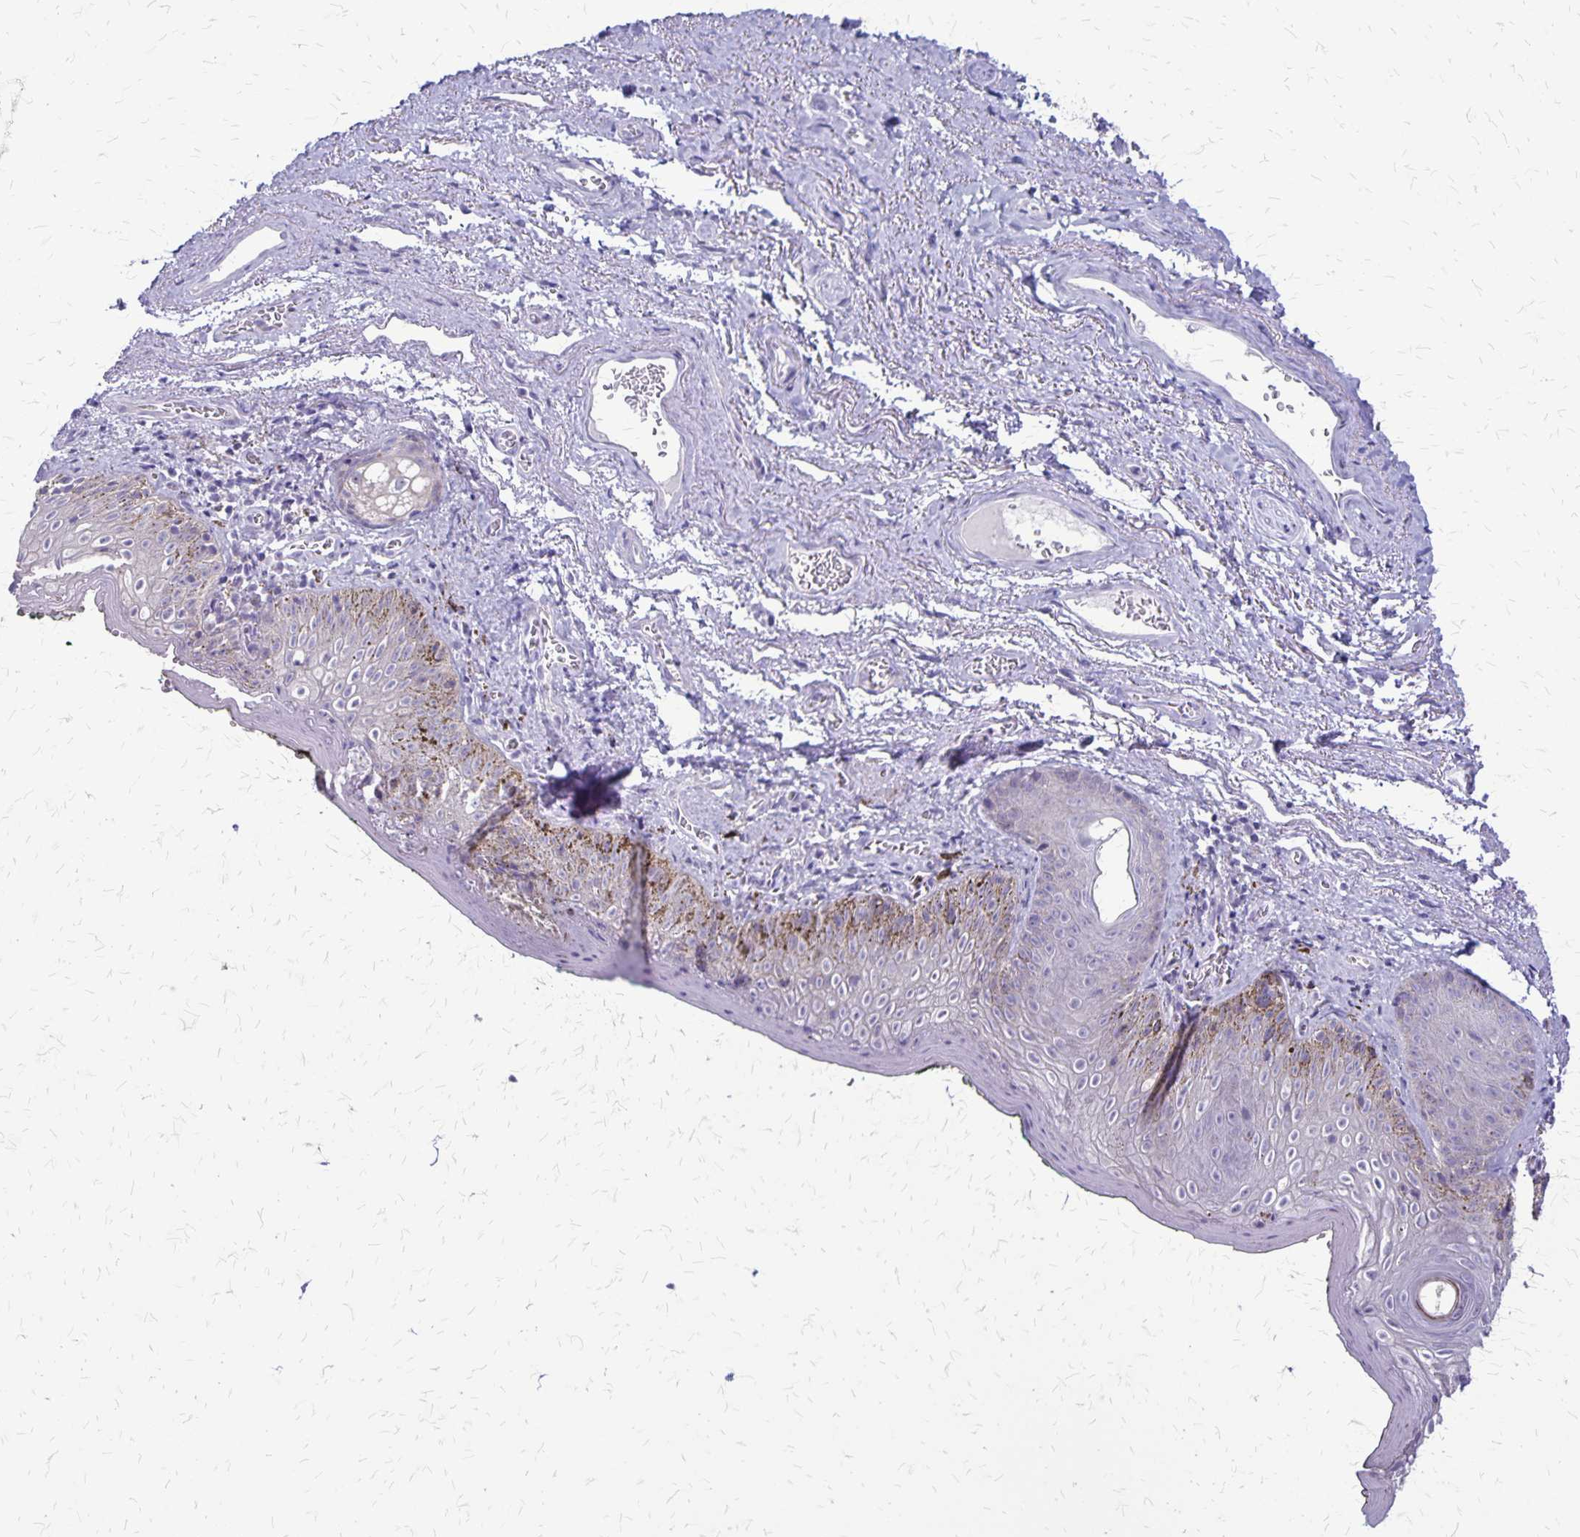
{"staining": {"intensity": "negative", "quantity": "none", "location": "none"}, "tissue": "vagina", "cell_type": "Squamous epithelial cells", "image_type": "normal", "snomed": [{"axis": "morphology", "description": "Normal tissue, NOS"}, {"axis": "topography", "description": "Vulva"}, {"axis": "topography", "description": "Vagina"}, {"axis": "topography", "description": "Peripheral nerve tissue"}], "caption": "This is an immunohistochemistry photomicrograph of normal human vagina. There is no staining in squamous epithelial cells.", "gene": "PLXNB3", "patient": {"sex": "female", "age": 66}}